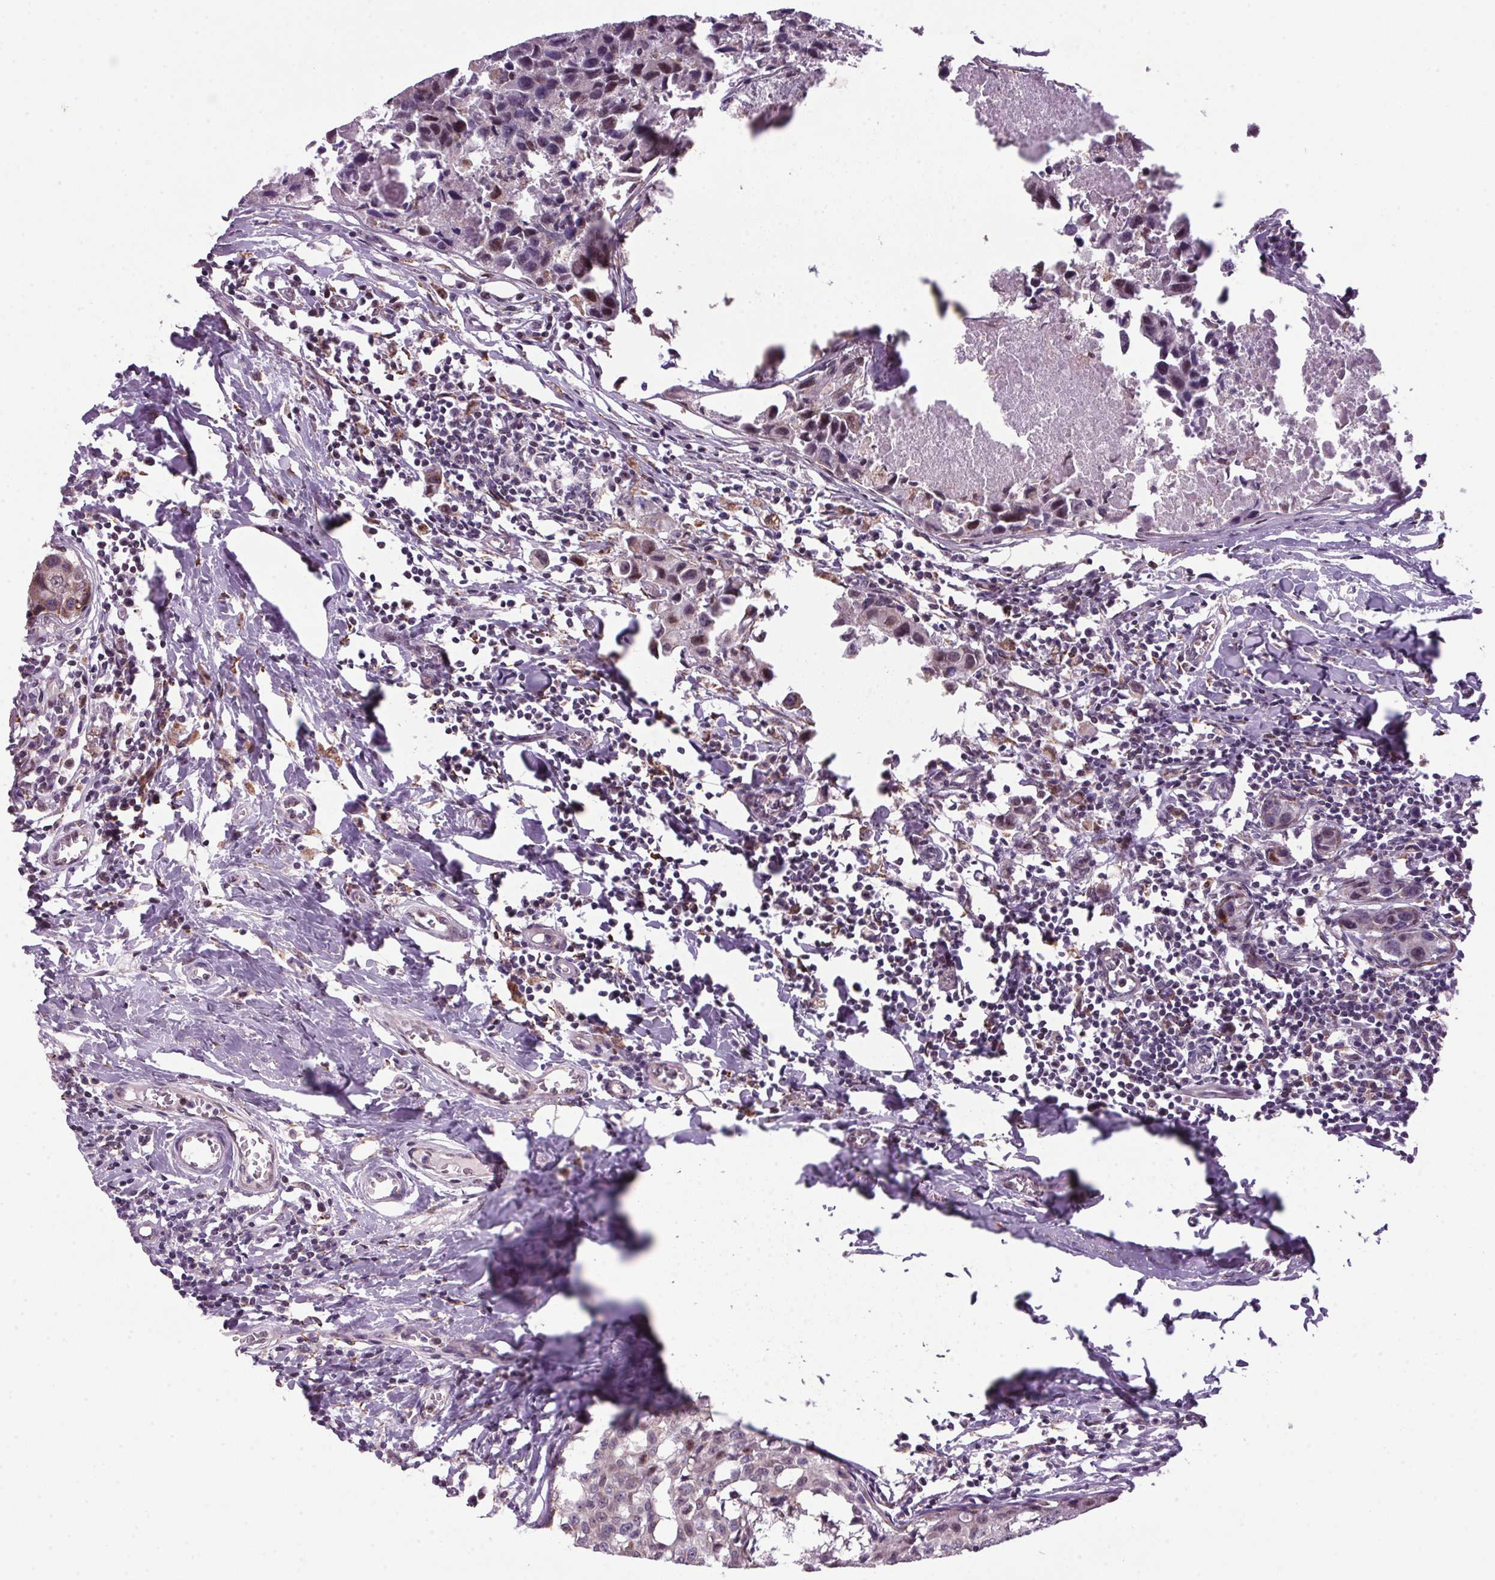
{"staining": {"intensity": "negative", "quantity": "none", "location": "none"}, "tissue": "breast cancer", "cell_type": "Tumor cells", "image_type": "cancer", "snomed": [{"axis": "morphology", "description": "Duct carcinoma"}, {"axis": "topography", "description": "Breast"}], "caption": "Breast invasive ductal carcinoma was stained to show a protein in brown. There is no significant expression in tumor cells.", "gene": "AKR1E2", "patient": {"sex": "female", "age": 27}}